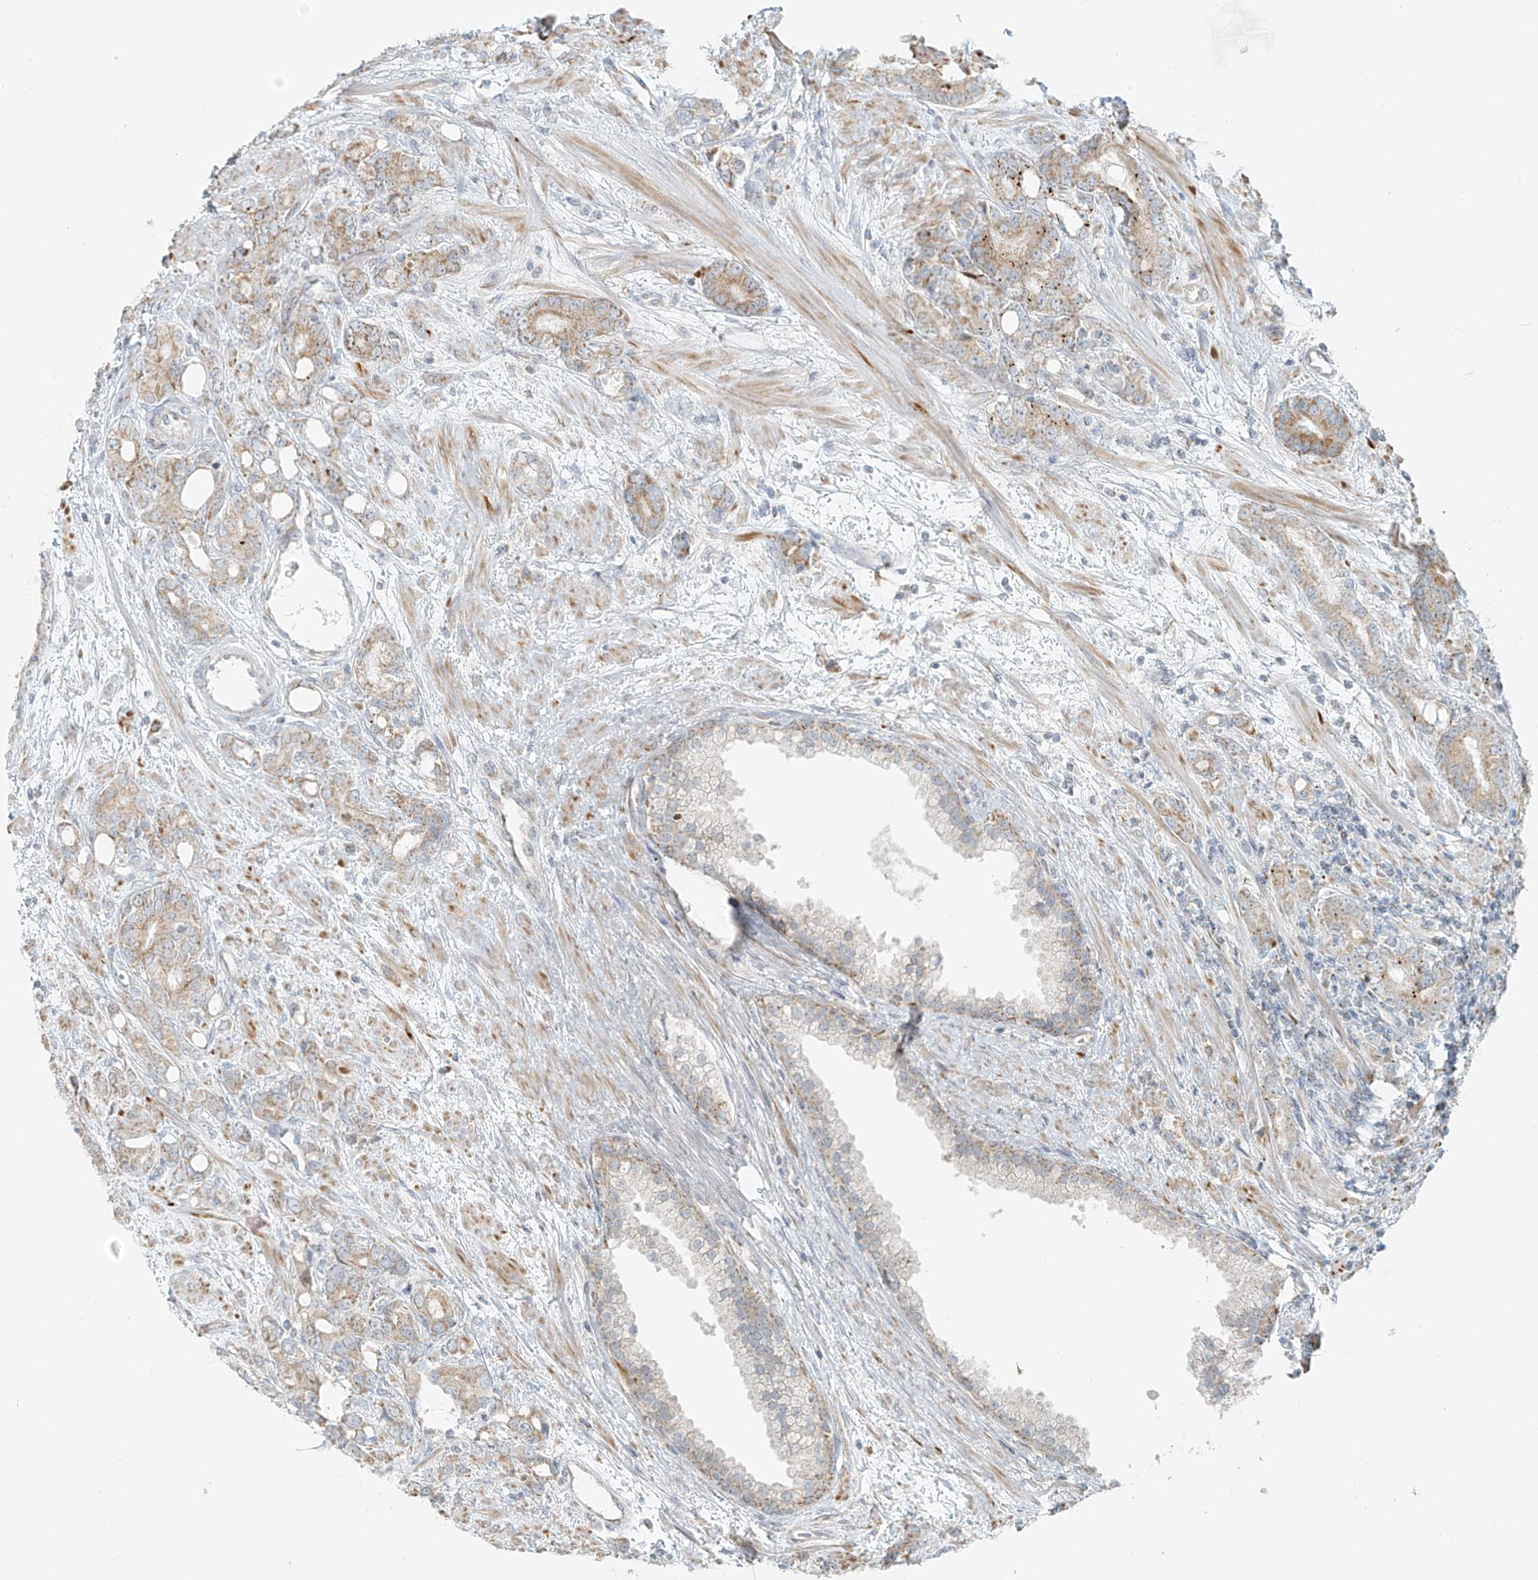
{"staining": {"intensity": "weak", "quantity": ">75%", "location": "cytoplasmic/membranous"}, "tissue": "prostate cancer", "cell_type": "Tumor cells", "image_type": "cancer", "snomed": [{"axis": "morphology", "description": "Adenocarcinoma, High grade"}, {"axis": "topography", "description": "Prostate"}], "caption": "Weak cytoplasmic/membranous protein staining is present in approximately >75% of tumor cells in prostate cancer (adenocarcinoma (high-grade)). (DAB (3,3'-diaminobenzidine) = brown stain, brightfield microscopy at high magnification).", "gene": "UST", "patient": {"sex": "male", "age": 62}}